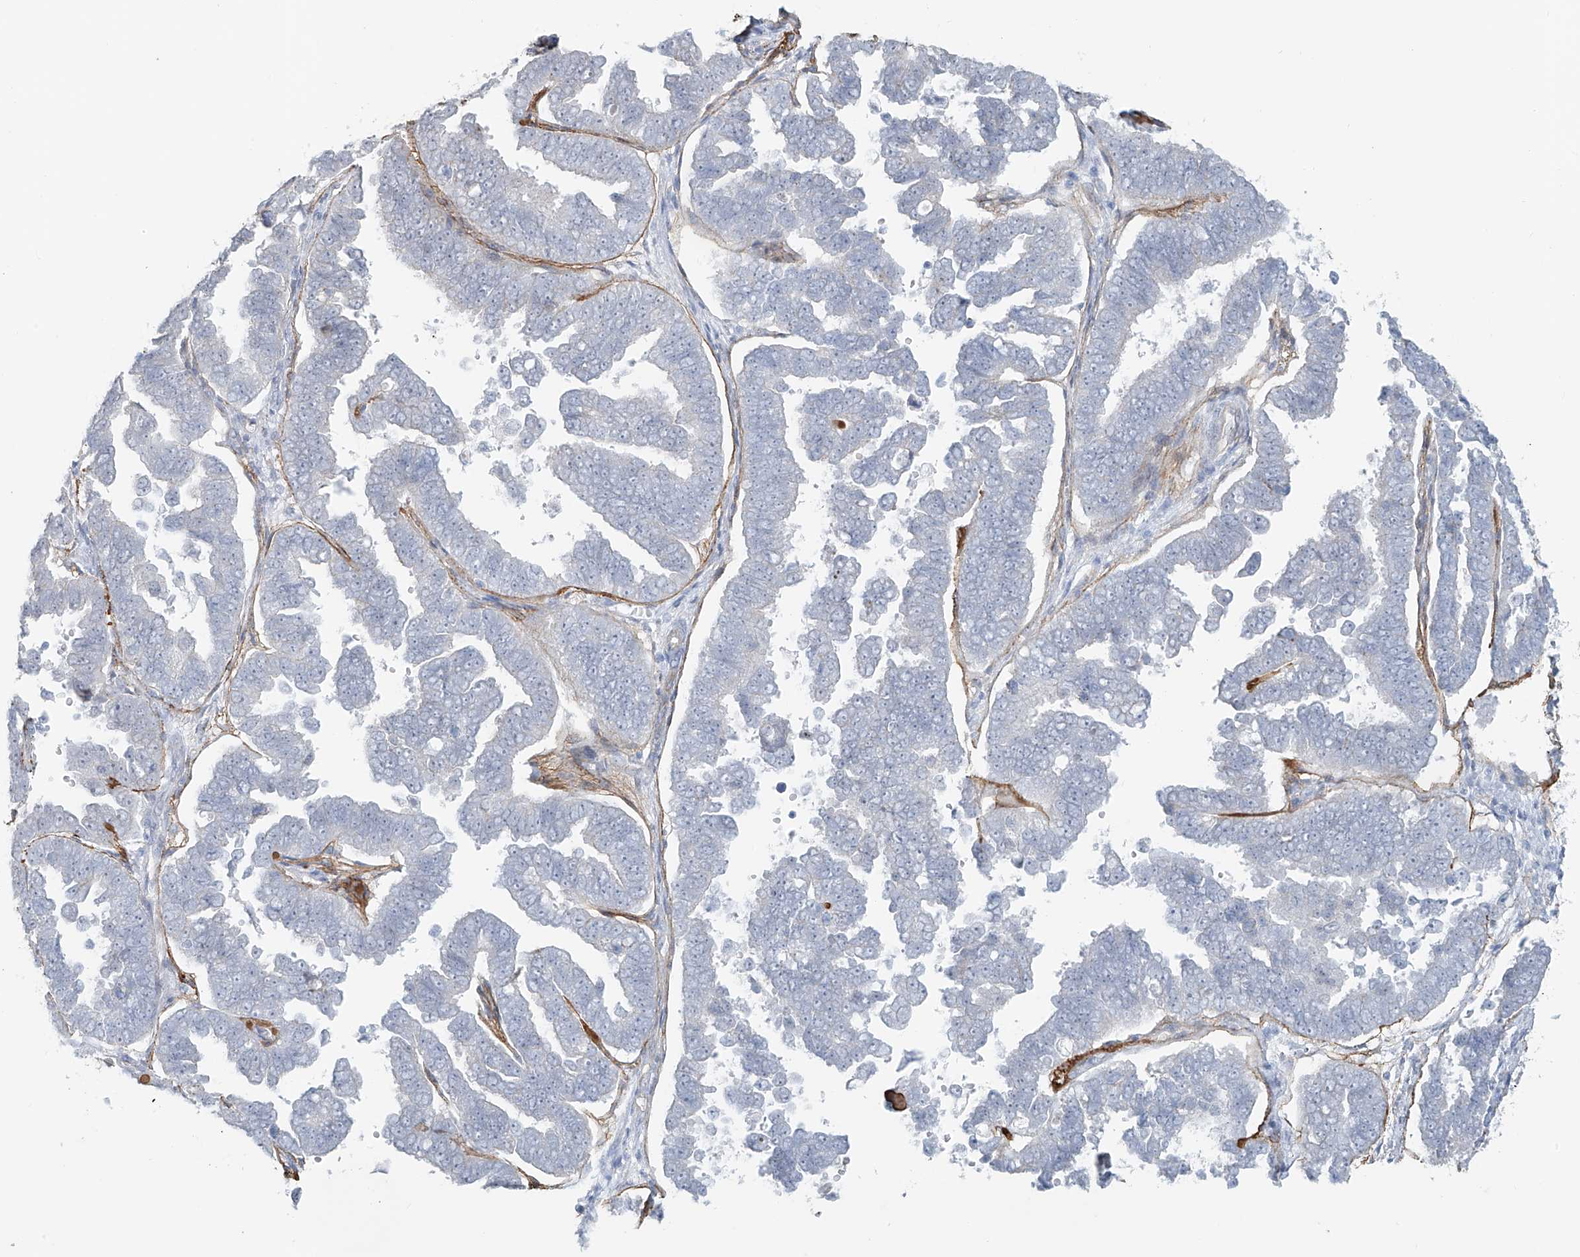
{"staining": {"intensity": "negative", "quantity": "none", "location": "none"}, "tissue": "endometrial cancer", "cell_type": "Tumor cells", "image_type": "cancer", "snomed": [{"axis": "morphology", "description": "Adenocarcinoma, NOS"}, {"axis": "topography", "description": "Endometrium"}], "caption": "Tumor cells are negative for brown protein staining in endometrial cancer (adenocarcinoma).", "gene": "TUBE1", "patient": {"sex": "female", "age": 75}}